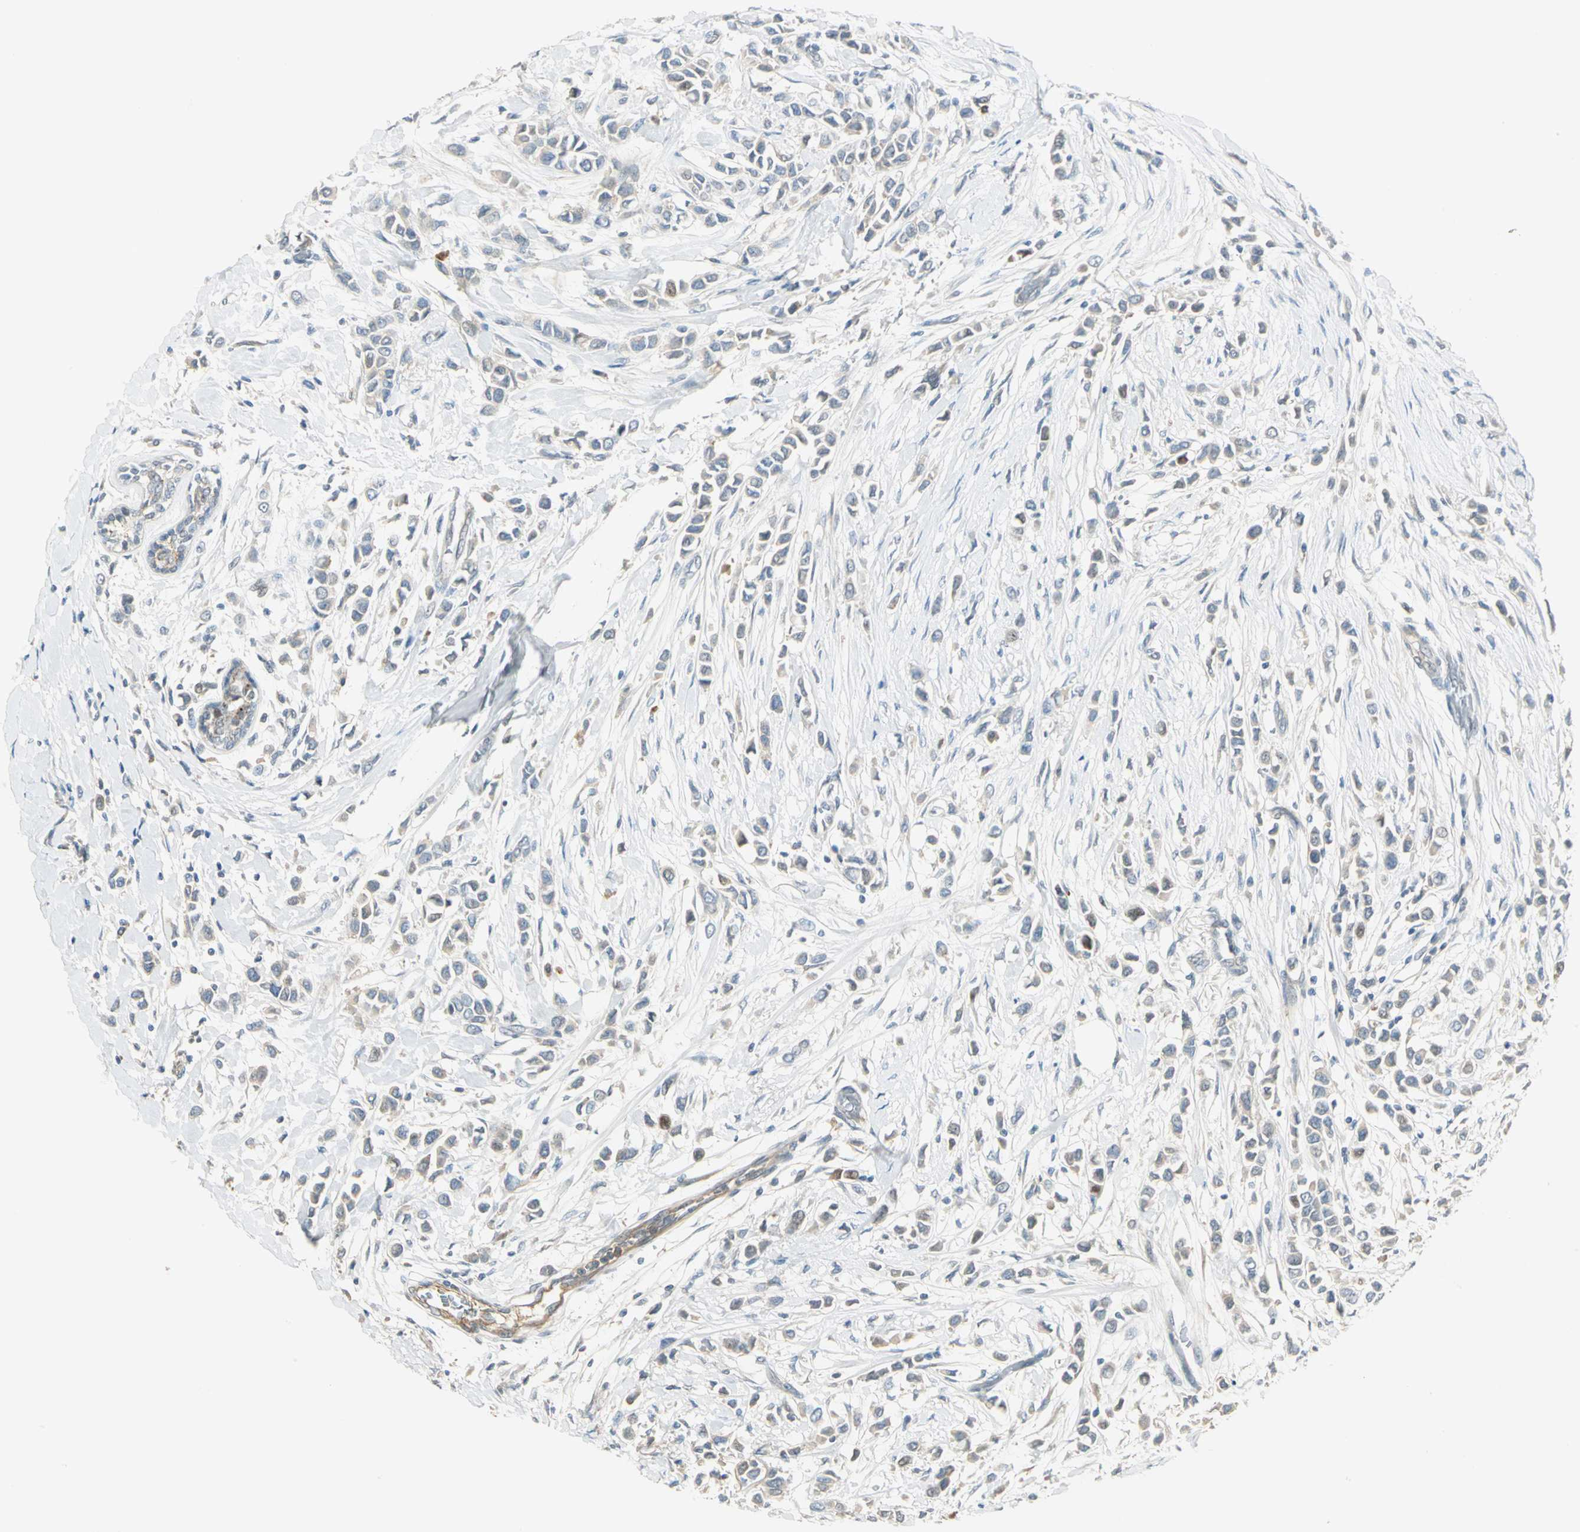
{"staining": {"intensity": "negative", "quantity": "none", "location": "none"}, "tissue": "breast cancer", "cell_type": "Tumor cells", "image_type": "cancer", "snomed": [{"axis": "morphology", "description": "Lobular carcinoma"}, {"axis": "topography", "description": "Breast"}], "caption": "Immunohistochemistry (IHC) image of neoplastic tissue: breast lobular carcinoma stained with DAB exhibits no significant protein expression in tumor cells.", "gene": "PROC", "patient": {"sex": "female", "age": 51}}